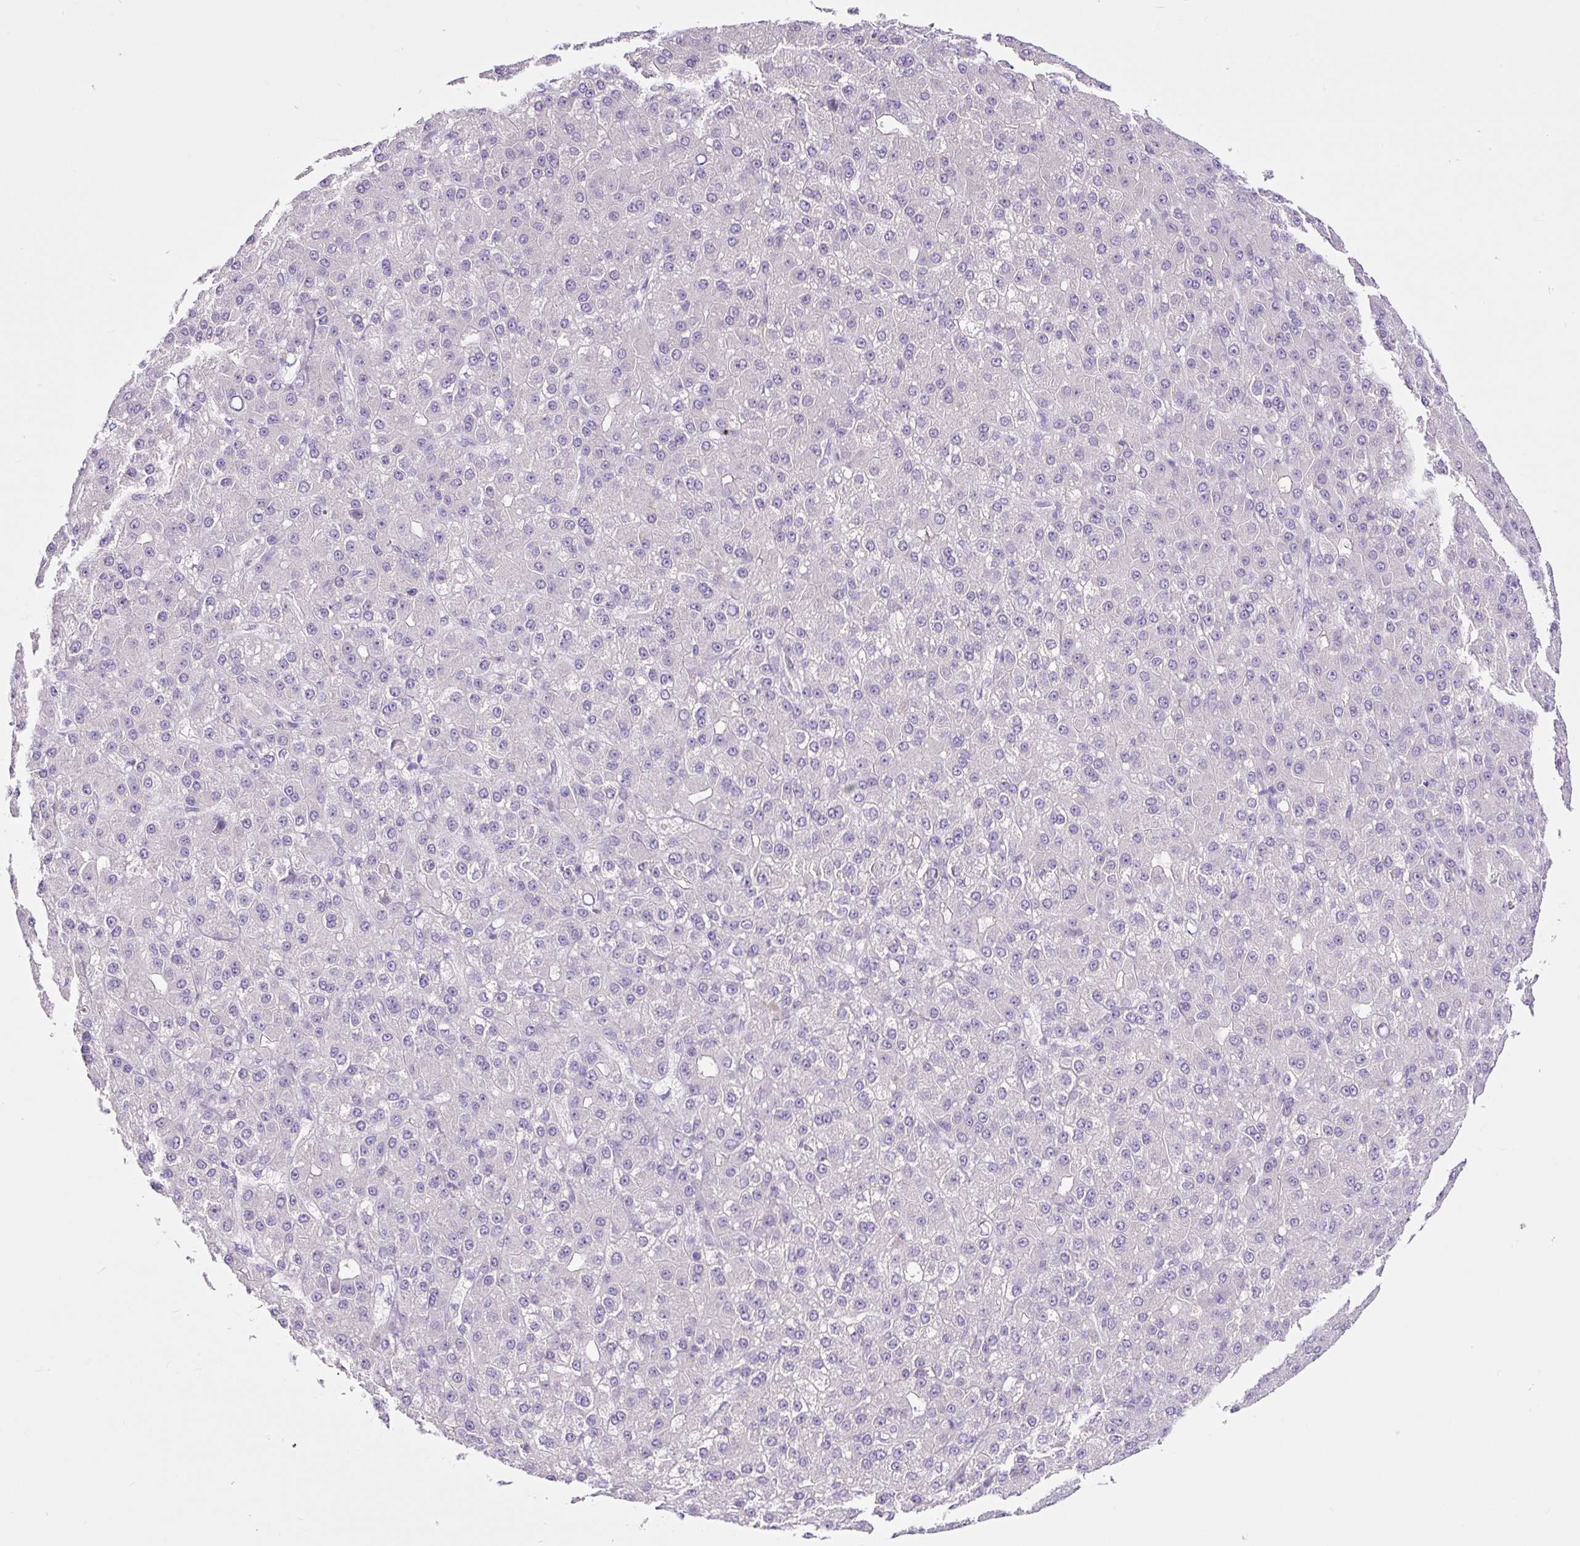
{"staining": {"intensity": "negative", "quantity": "none", "location": "none"}, "tissue": "liver cancer", "cell_type": "Tumor cells", "image_type": "cancer", "snomed": [{"axis": "morphology", "description": "Carcinoma, Hepatocellular, NOS"}, {"axis": "topography", "description": "Liver"}], "caption": "Immunohistochemistry (IHC) of hepatocellular carcinoma (liver) exhibits no expression in tumor cells.", "gene": "RNF212B", "patient": {"sex": "male", "age": 67}}